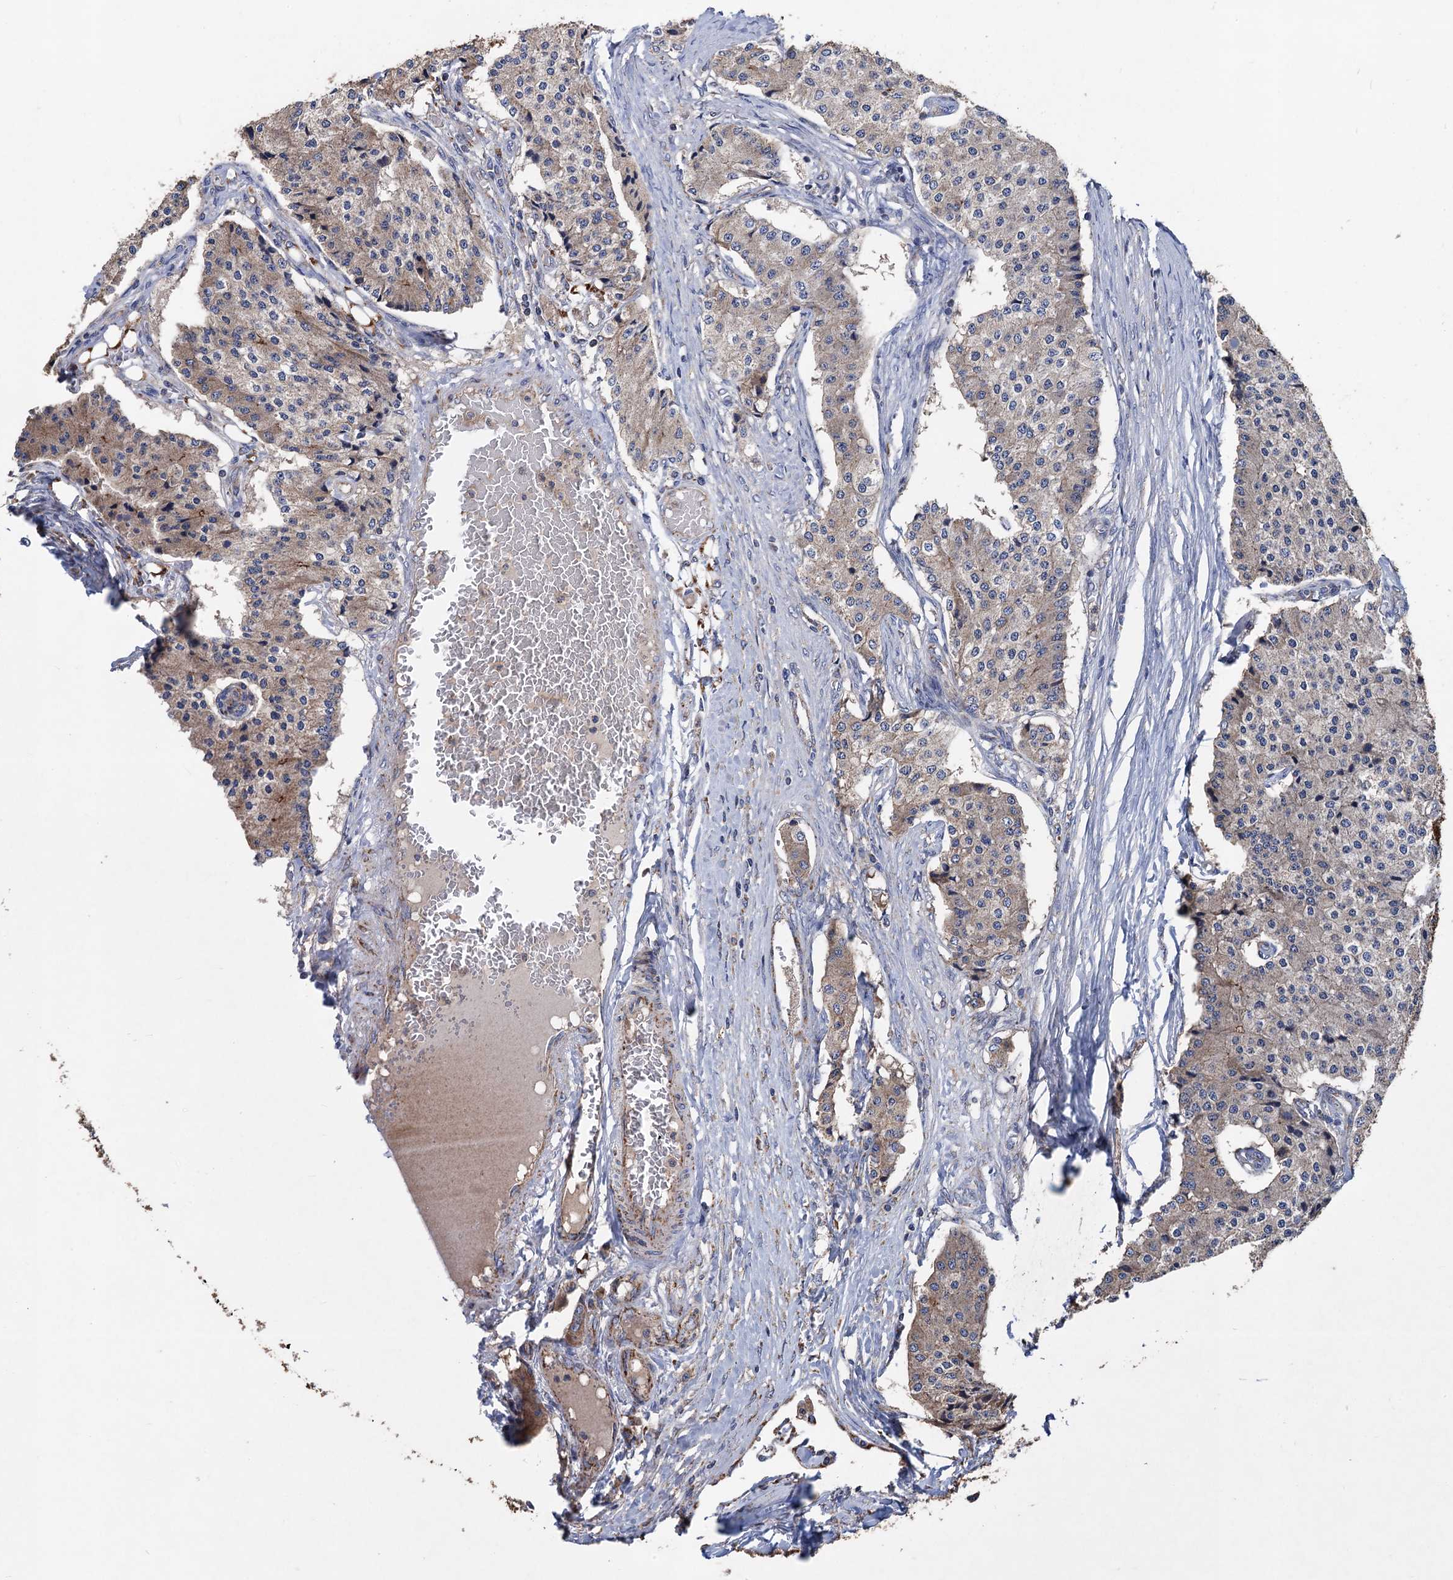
{"staining": {"intensity": "weak", "quantity": "<25%", "location": "cytoplasmic/membranous"}, "tissue": "carcinoid", "cell_type": "Tumor cells", "image_type": "cancer", "snomed": [{"axis": "morphology", "description": "Carcinoid, malignant, NOS"}, {"axis": "topography", "description": "Colon"}], "caption": "The photomicrograph demonstrates no significant staining in tumor cells of carcinoid.", "gene": "DGLUCY", "patient": {"sex": "female", "age": 52}}